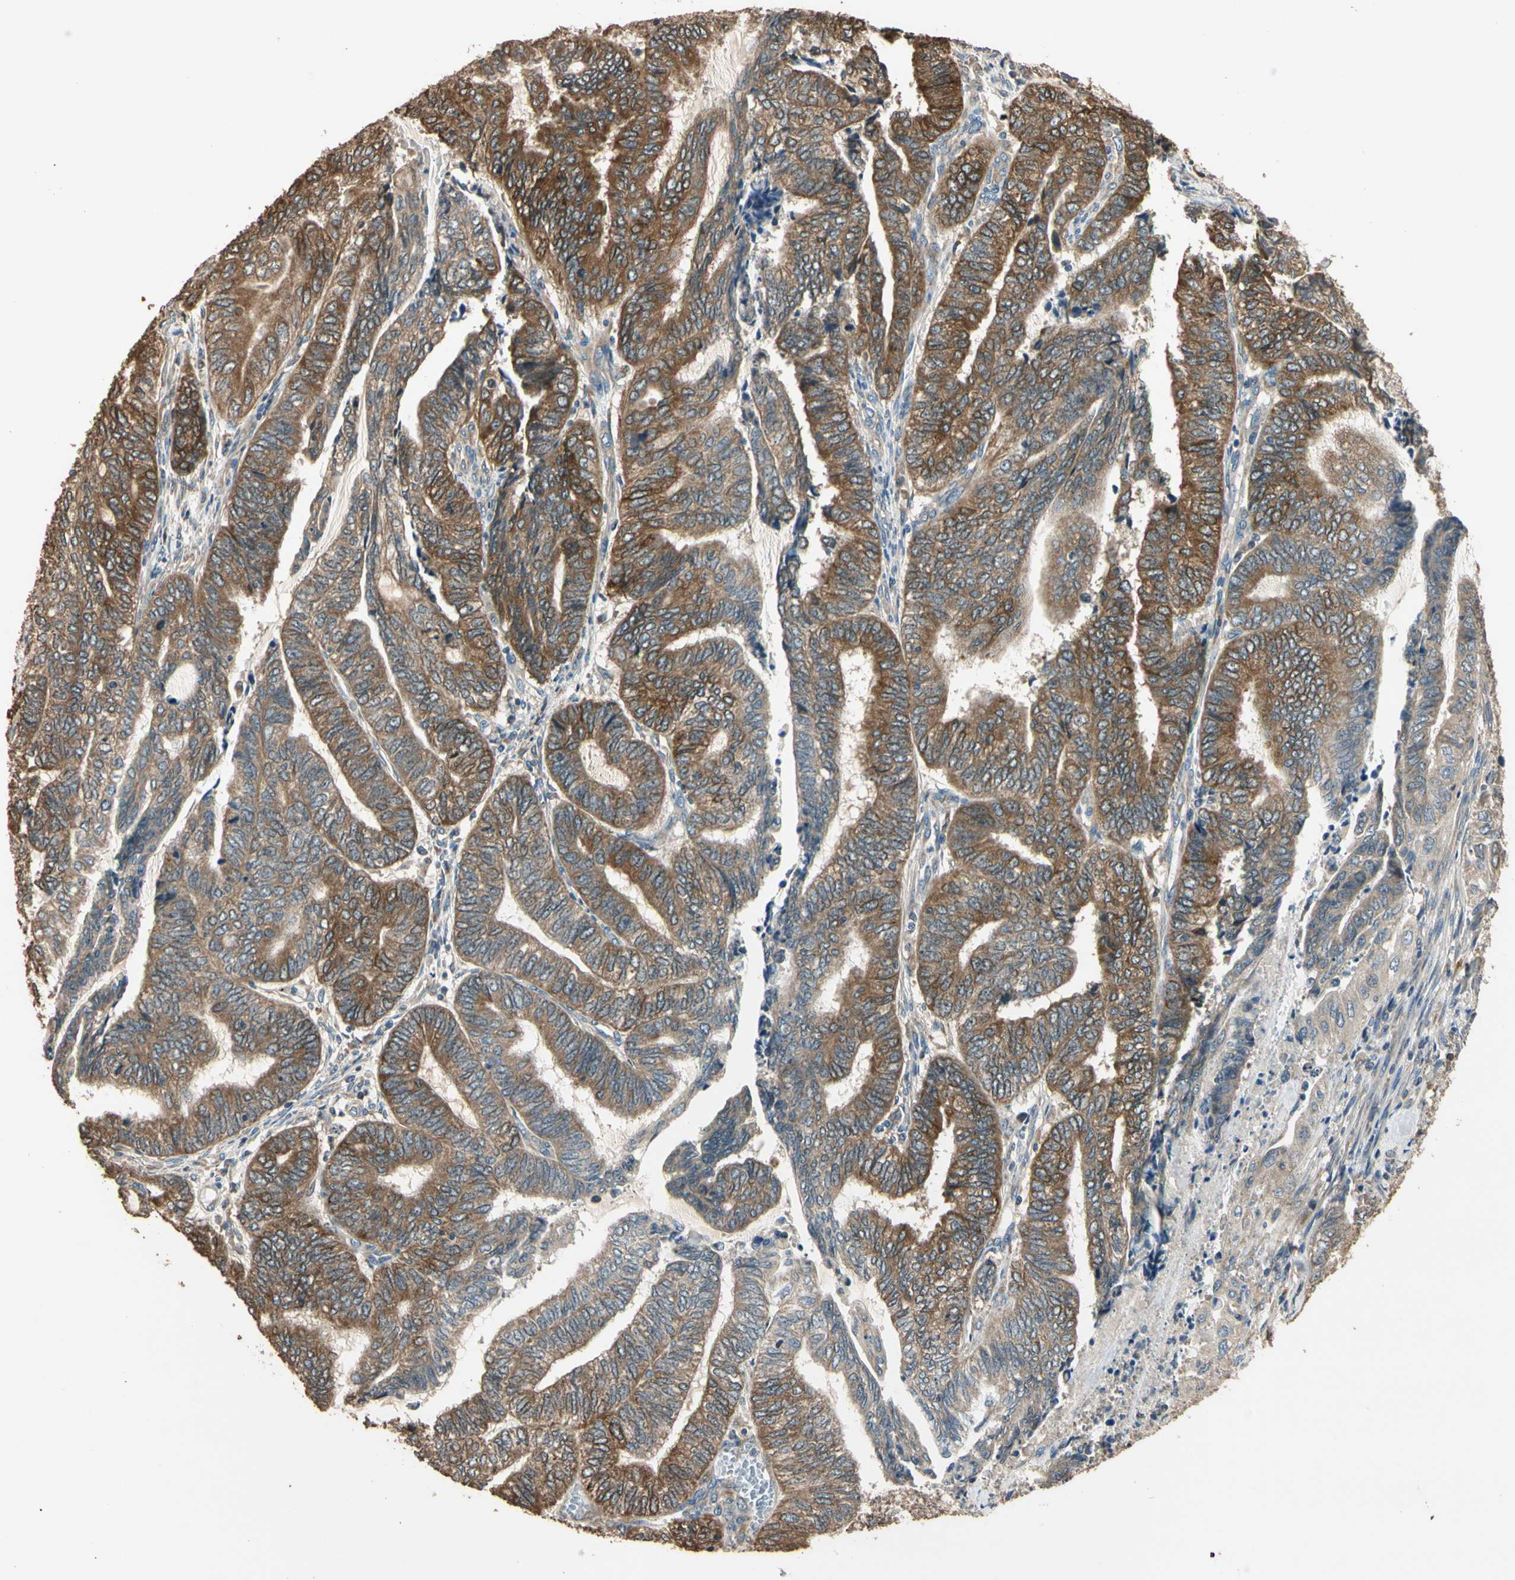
{"staining": {"intensity": "moderate", "quantity": ">75%", "location": "cytoplasmic/membranous"}, "tissue": "endometrial cancer", "cell_type": "Tumor cells", "image_type": "cancer", "snomed": [{"axis": "morphology", "description": "Adenocarcinoma, NOS"}, {"axis": "topography", "description": "Uterus"}, {"axis": "topography", "description": "Endometrium"}], "caption": "Immunohistochemical staining of human endometrial cancer (adenocarcinoma) reveals medium levels of moderate cytoplasmic/membranous protein expression in approximately >75% of tumor cells. The protein of interest is shown in brown color, while the nuclei are stained blue.", "gene": "STX18", "patient": {"sex": "female", "age": 70}}